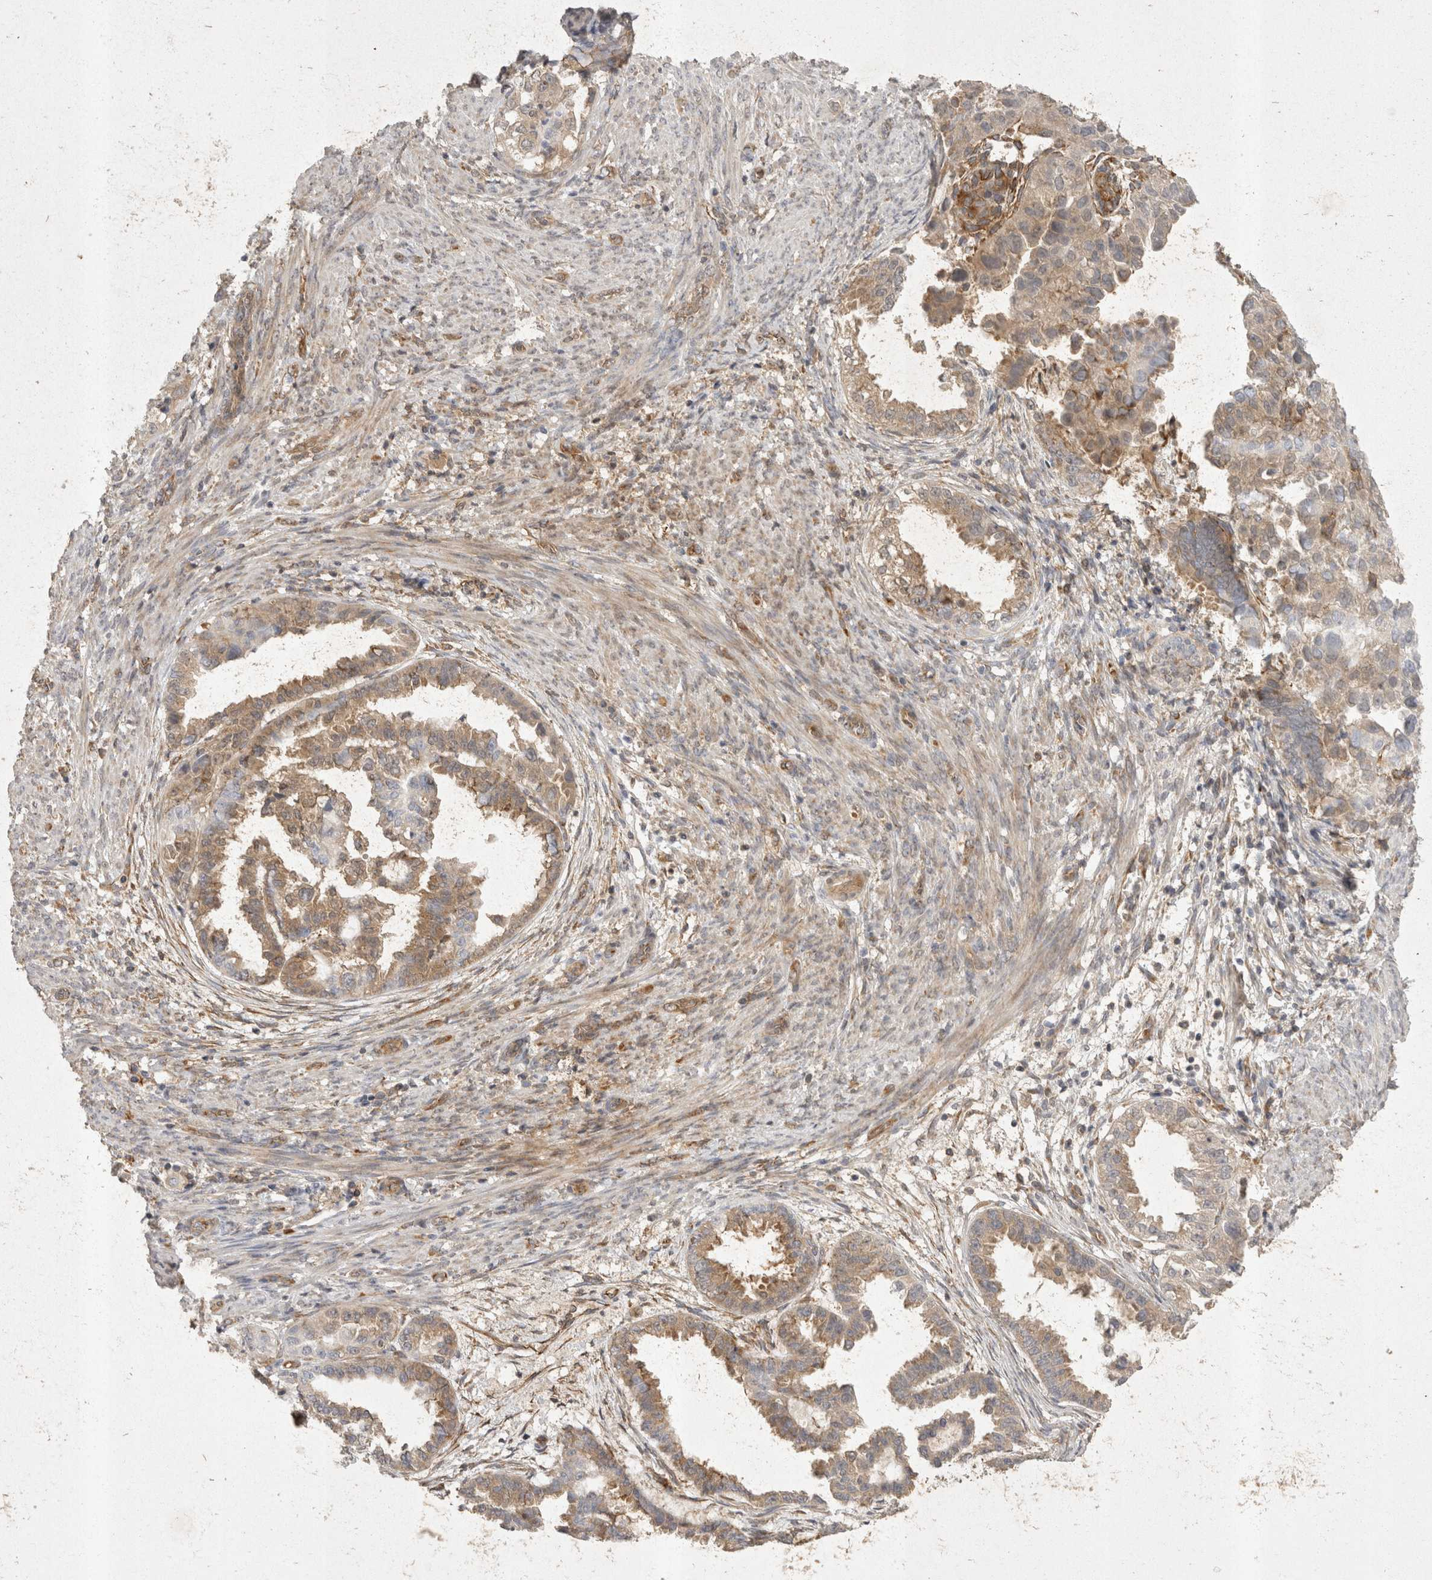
{"staining": {"intensity": "moderate", "quantity": ">75%", "location": "cytoplasmic/membranous"}, "tissue": "endometrial cancer", "cell_type": "Tumor cells", "image_type": "cancer", "snomed": [{"axis": "morphology", "description": "Adenocarcinoma, NOS"}, {"axis": "topography", "description": "Endometrium"}], "caption": "Endometrial cancer (adenocarcinoma) was stained to show a protein in brown. There is medium levels of moderate cytoplasmic/membranous expression in about >75% of tumor cells. The staining is performed using DAB brown chromogen to label protein expression. The nuclei are counter-stained blue using hematoxylin.", "gene": "EIF4G3", "patient": {"sex": "female", "age": 85}}